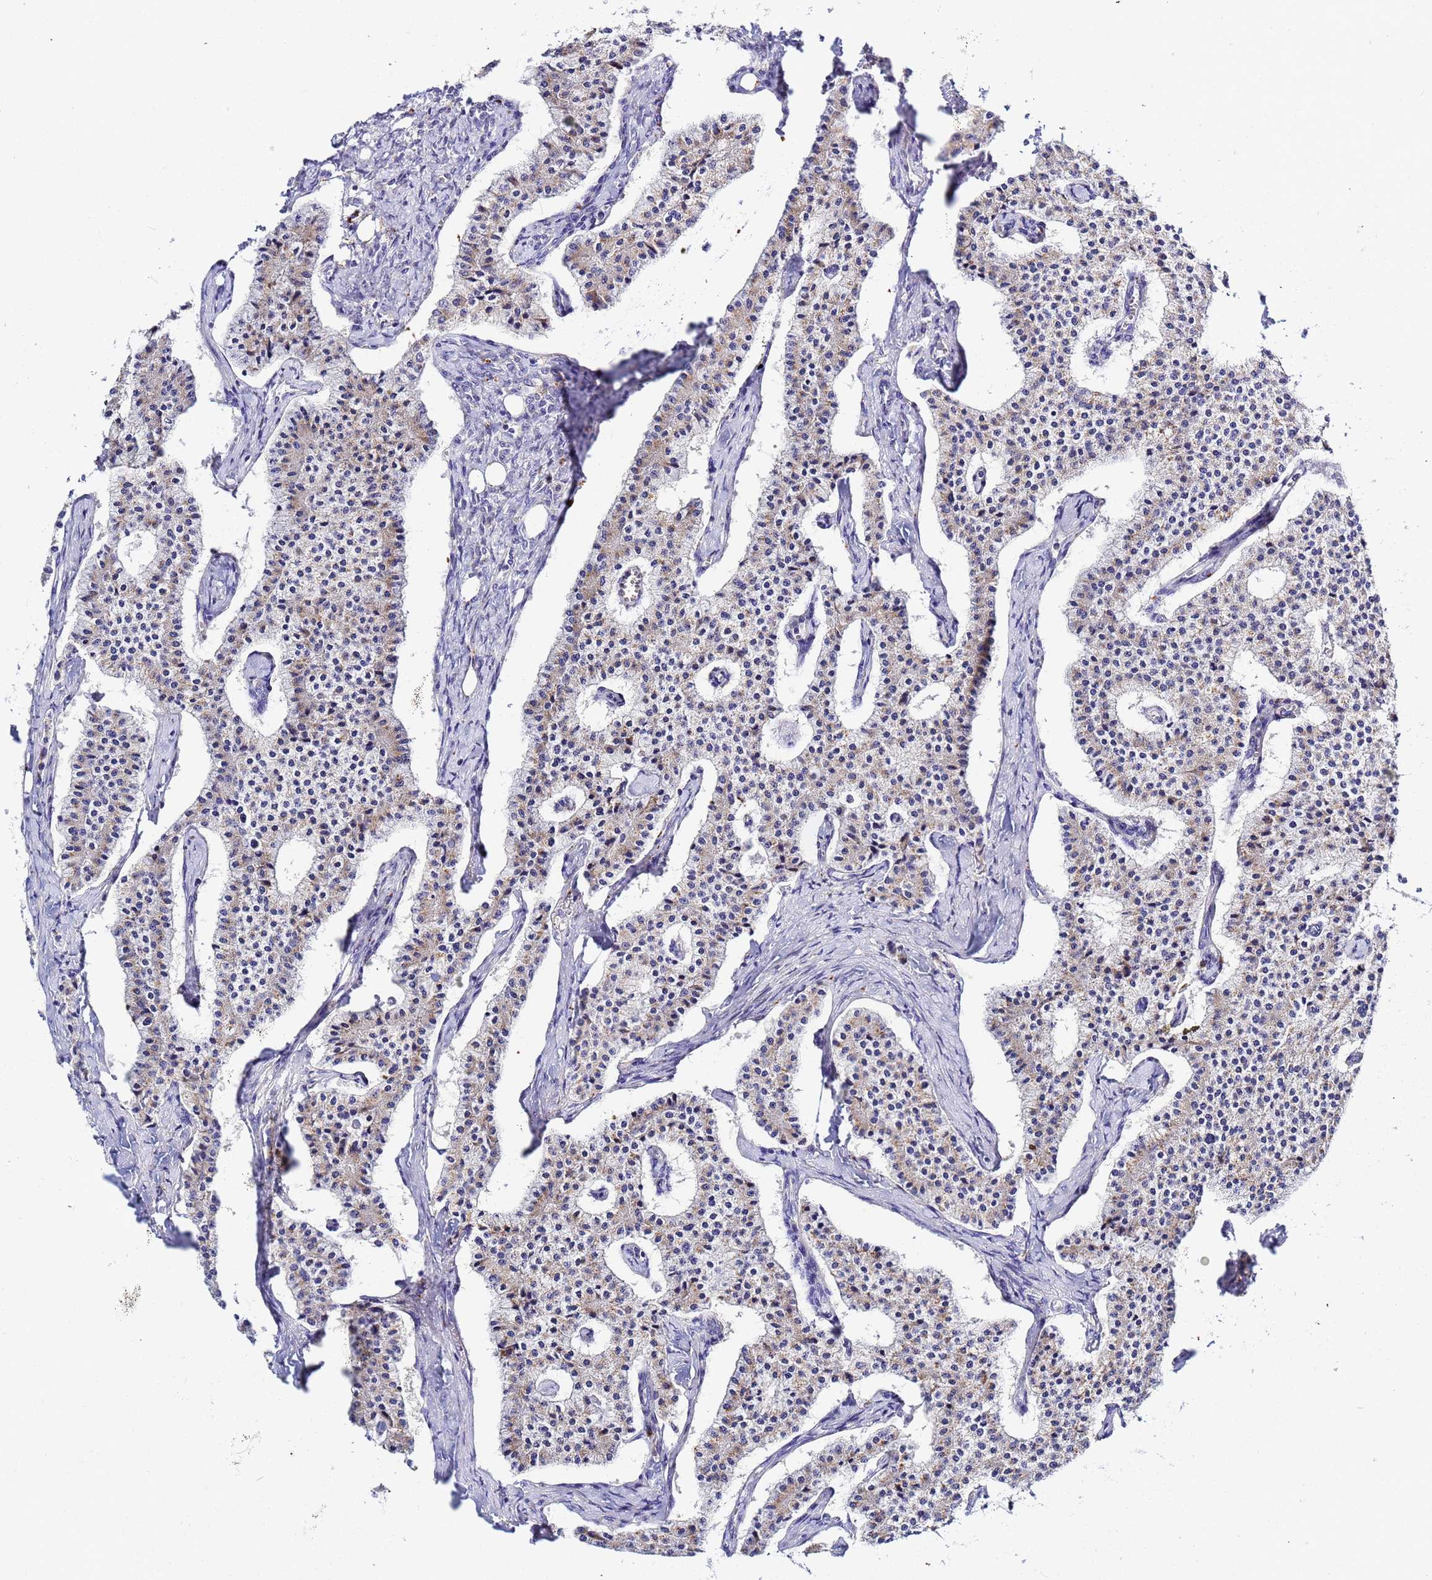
{"staining": {"intensity": "weak", "quantity": "25%-75%", "location": "cytoplasmic/membranous"}, "tissue": "carcinoid", "cell_type": "Tumor cells", "image_type": "cancer", "snomed": [{"axis": "morphology", "description": "Carcinoid, malignant, NOS"}, {"axis": "topography", "description": "Colon"}], "caption": "Tumor cells reveal weak cytoplasmic/membranous expression in approximately 25%-75% of cells in carcinoid. The staining was performed using DAB (3,3'-diaminobenzidine) to visualize the protein expression in brown, while the nuclei were stained in blue with hematoxylin (Magnification: 20x).", "gene": "VTI1B", "patient": {"sex": "female", "age": 52}}